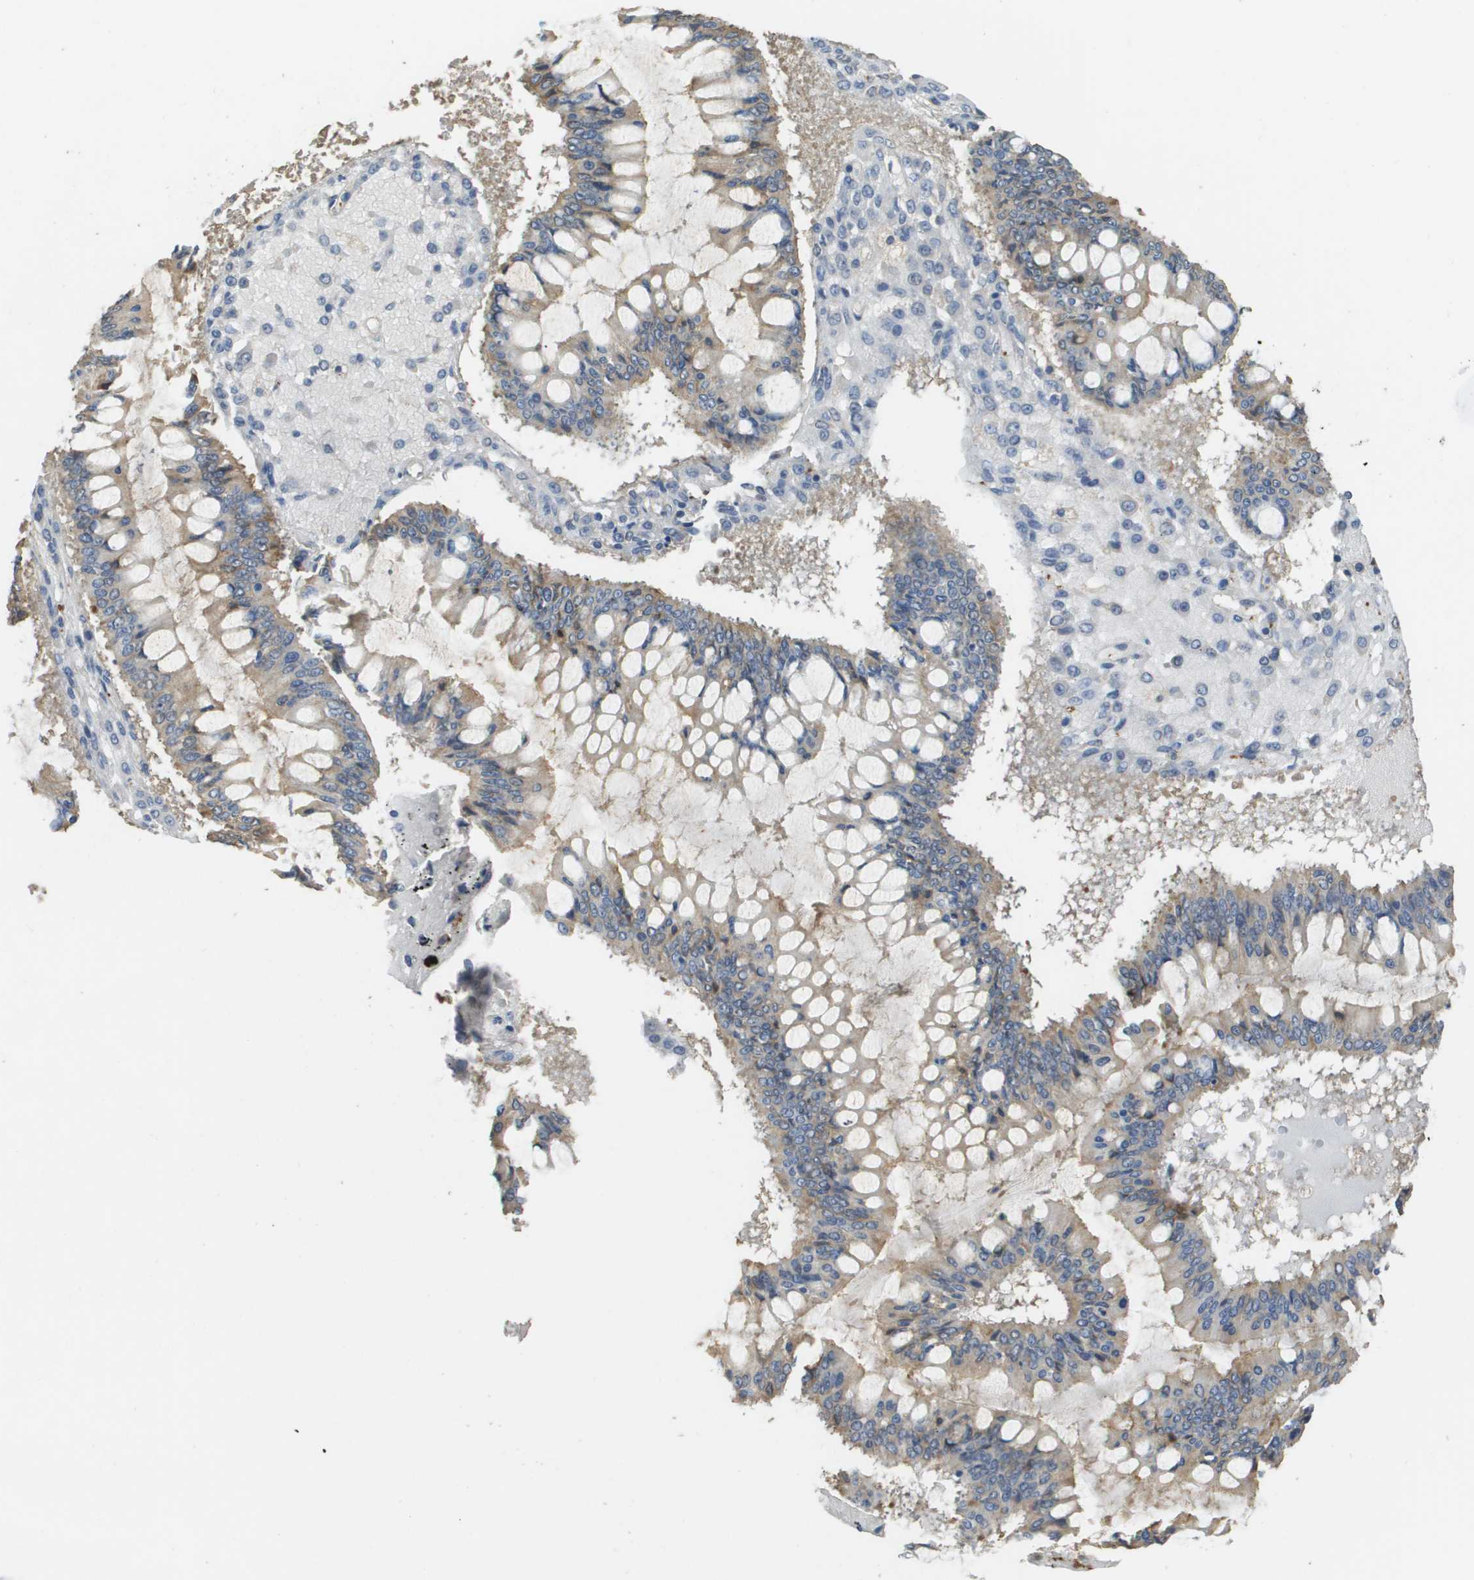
{"staining": {"intensity": "weak", "quantity": ">75%", "location": "cytoplasmic/membranous"}, "tissue": "ovarian cancer", "cell_type": "Tumor cells", "image_type": "cancer", "snomed": [{"axis": "morphology", "description": "Cystadenocarcinoma, mucinous, NOS"}, {"axis": "topography", "description": "Ovary"}], "caption": "Protein staining of ovarian cancer tissue displays weak cytoplasmic/membranous positivity in approximately >75% of tumor cells.", "gene": "RAB27B", "patient": {"sex": "female", "age": 73}}